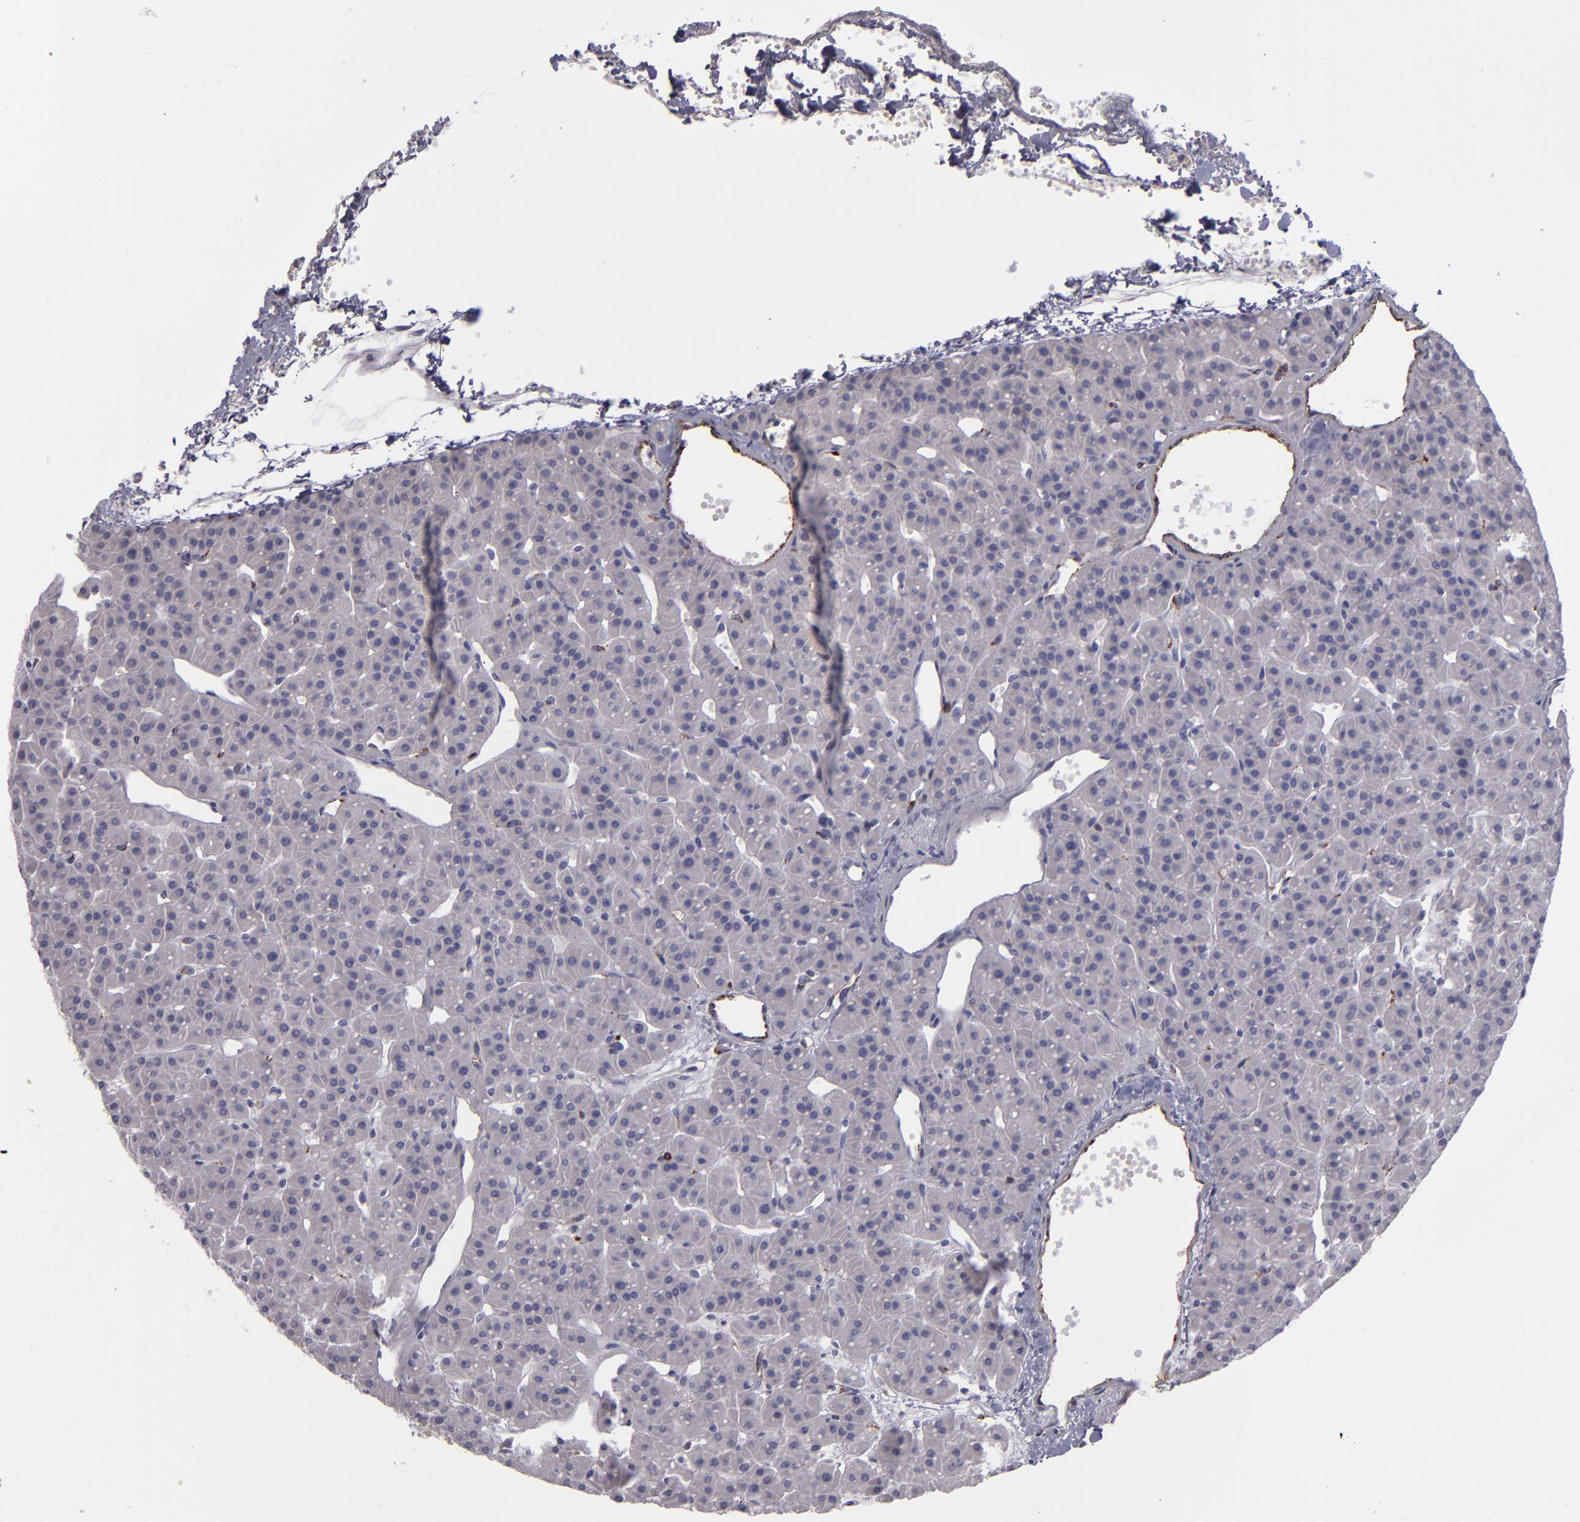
{"staining": {"intensity": "negative", "quantity": "none", "location": "none"}, "tissue": "parathyroid gland", "cell_type": "Glandular cells", "image_type": "normal", "snomed": [{"axis": "morphology", "description": "Normal tissue, NOS"}, {"axis": "topography", "description": "Parathyroid gland"}], "caption": "Protein analysis of benign parathyroid gland exhibits no significant positivity in glandular cells.", "gene": "CD27", "patient": {"sex": "female", "age": 76}}